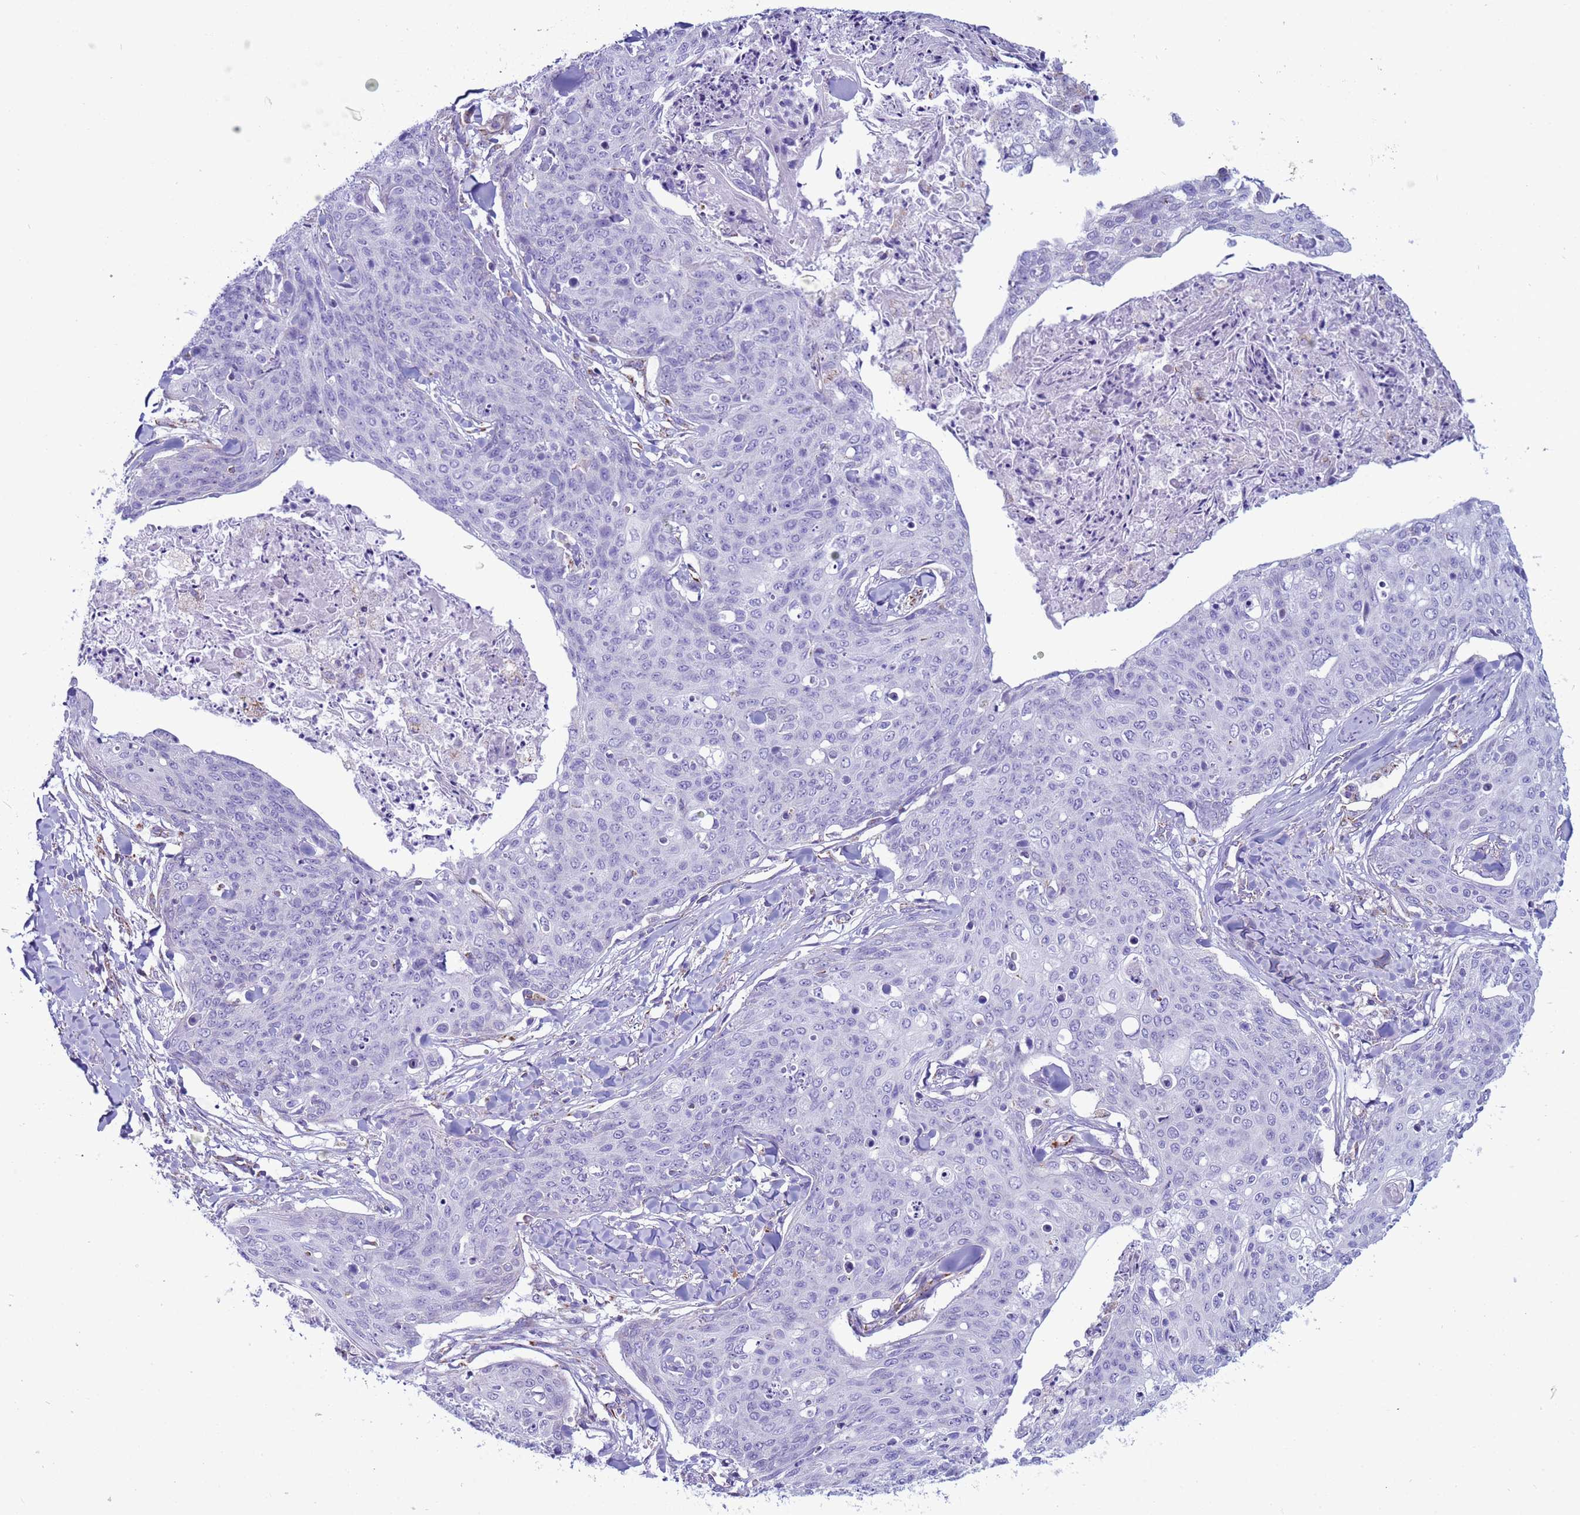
{"staining": {"intensity": "negative", "quantity": "none", "location": "none"}, "tissue": "skin cancer", "cell_type": "Tumor cells", "image_type": "cancer", "snomed": [{"axis": "morphology", "description": "Squamous cell carcinoma, NOS"}, {"axis": "topography", "description": "Skin"}, {"axis": "topography", "description": "Vulva"}], "caption": "Image shows no significant protein positivity in tumor cells of skin cancer.", "gene": "NCALD", "patient": {"sex": "female", "age": 85}}